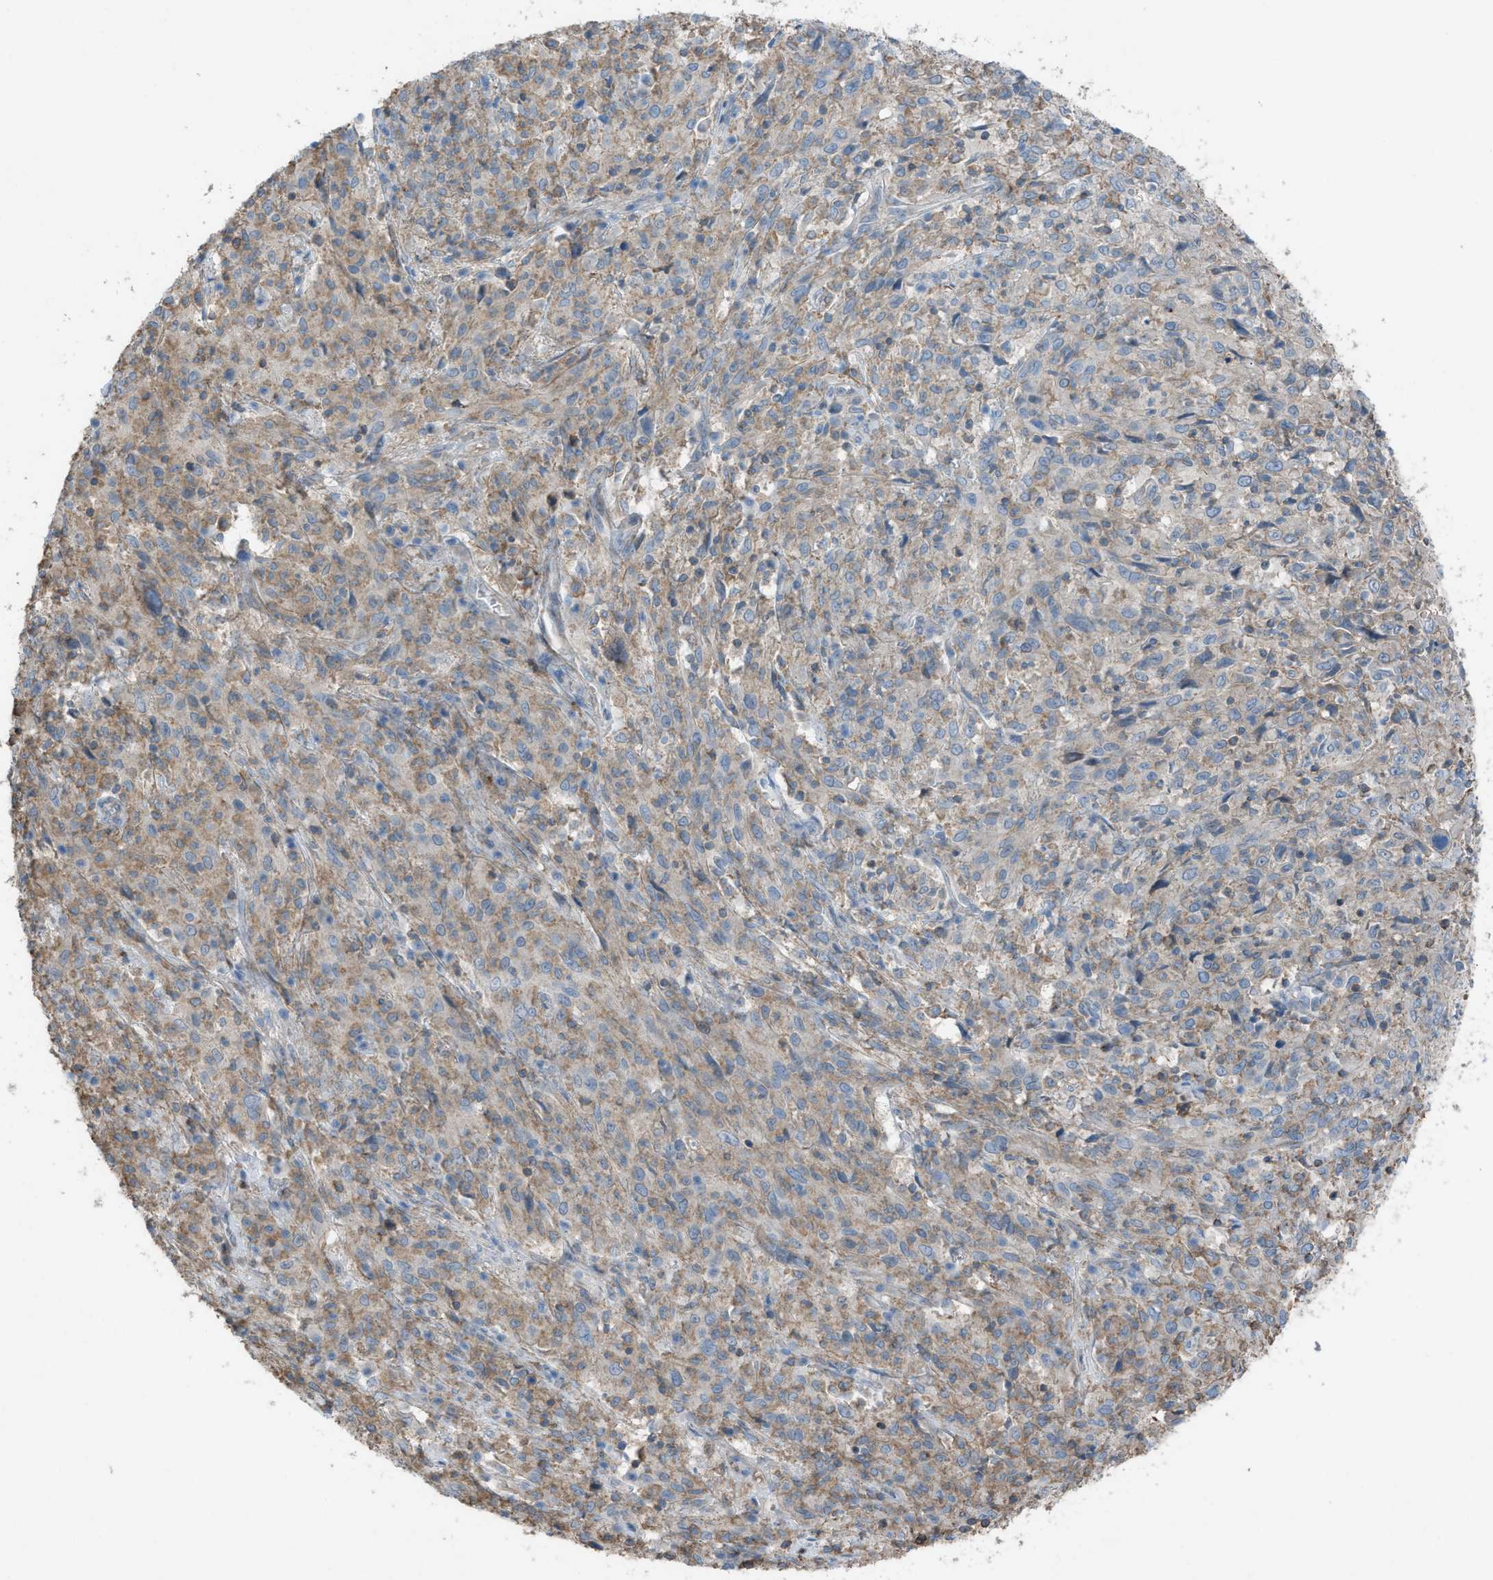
{"staining": {"intensity": "weak", "quantity": ">75%", "location": "cytoplasmic/membranous"}, "tissue": "cervical cancer", "cell_type": "Tumor cells", "image_type": "cancer", "snomed": [{"axis": "morphology", "description": "Squamous cell carcinoma, NOS"}, {"axis": "topography", "description": "Cervix"}], "caption": "This photomicrograph demonstrates IHC staining of cervical cancer (squamous cell carcinoma), with low weak cytoplasmic/membranous positivity in approximately >75% of tumor cells.", "gene": "NCK2", "patient": {"sex": "female", "age": 46}}